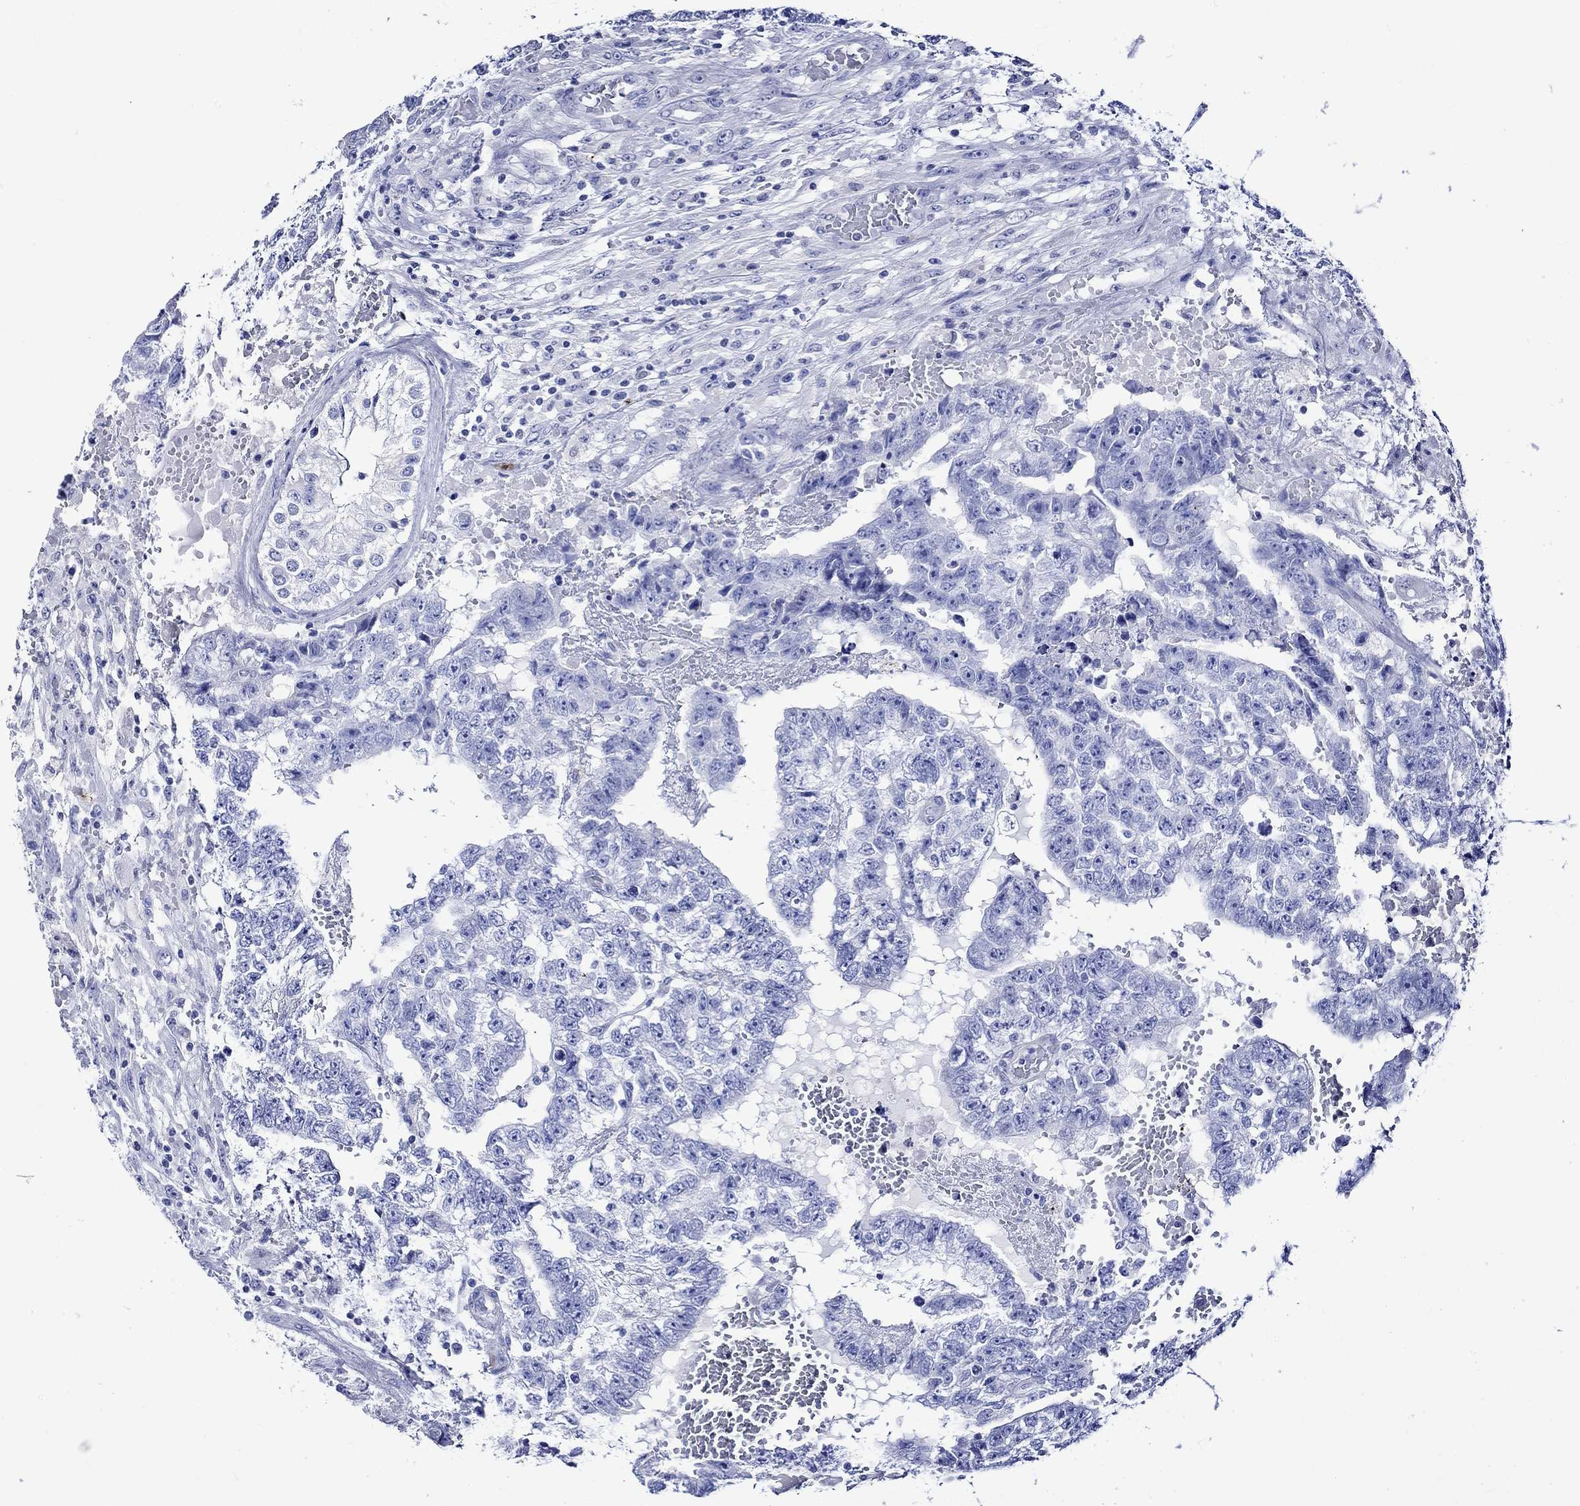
{"staining": {"intensity": "negative", "quantity": "none", "location": "none"}, "tissue": "testis cancer", "cell_type": "Tumor cells", "image_type": "cancer", "snomed": [{"axis": "morphology", "description": "Carcinoma, Embryonal, NOS"}, {"axis": "topography", "description": "Testis"}], "caption": "High magnification brightfield microscopy of testis cancer (embryonal carcinoma) stained with DAB (brown) and counterstained with hematoxylin (blue): tumor cells show no significant staining. (Brightfield microscopy of DAB IHC at high magnification).", "gene": "CRYAB", "patient": {"sex": "male", "age": 25}}